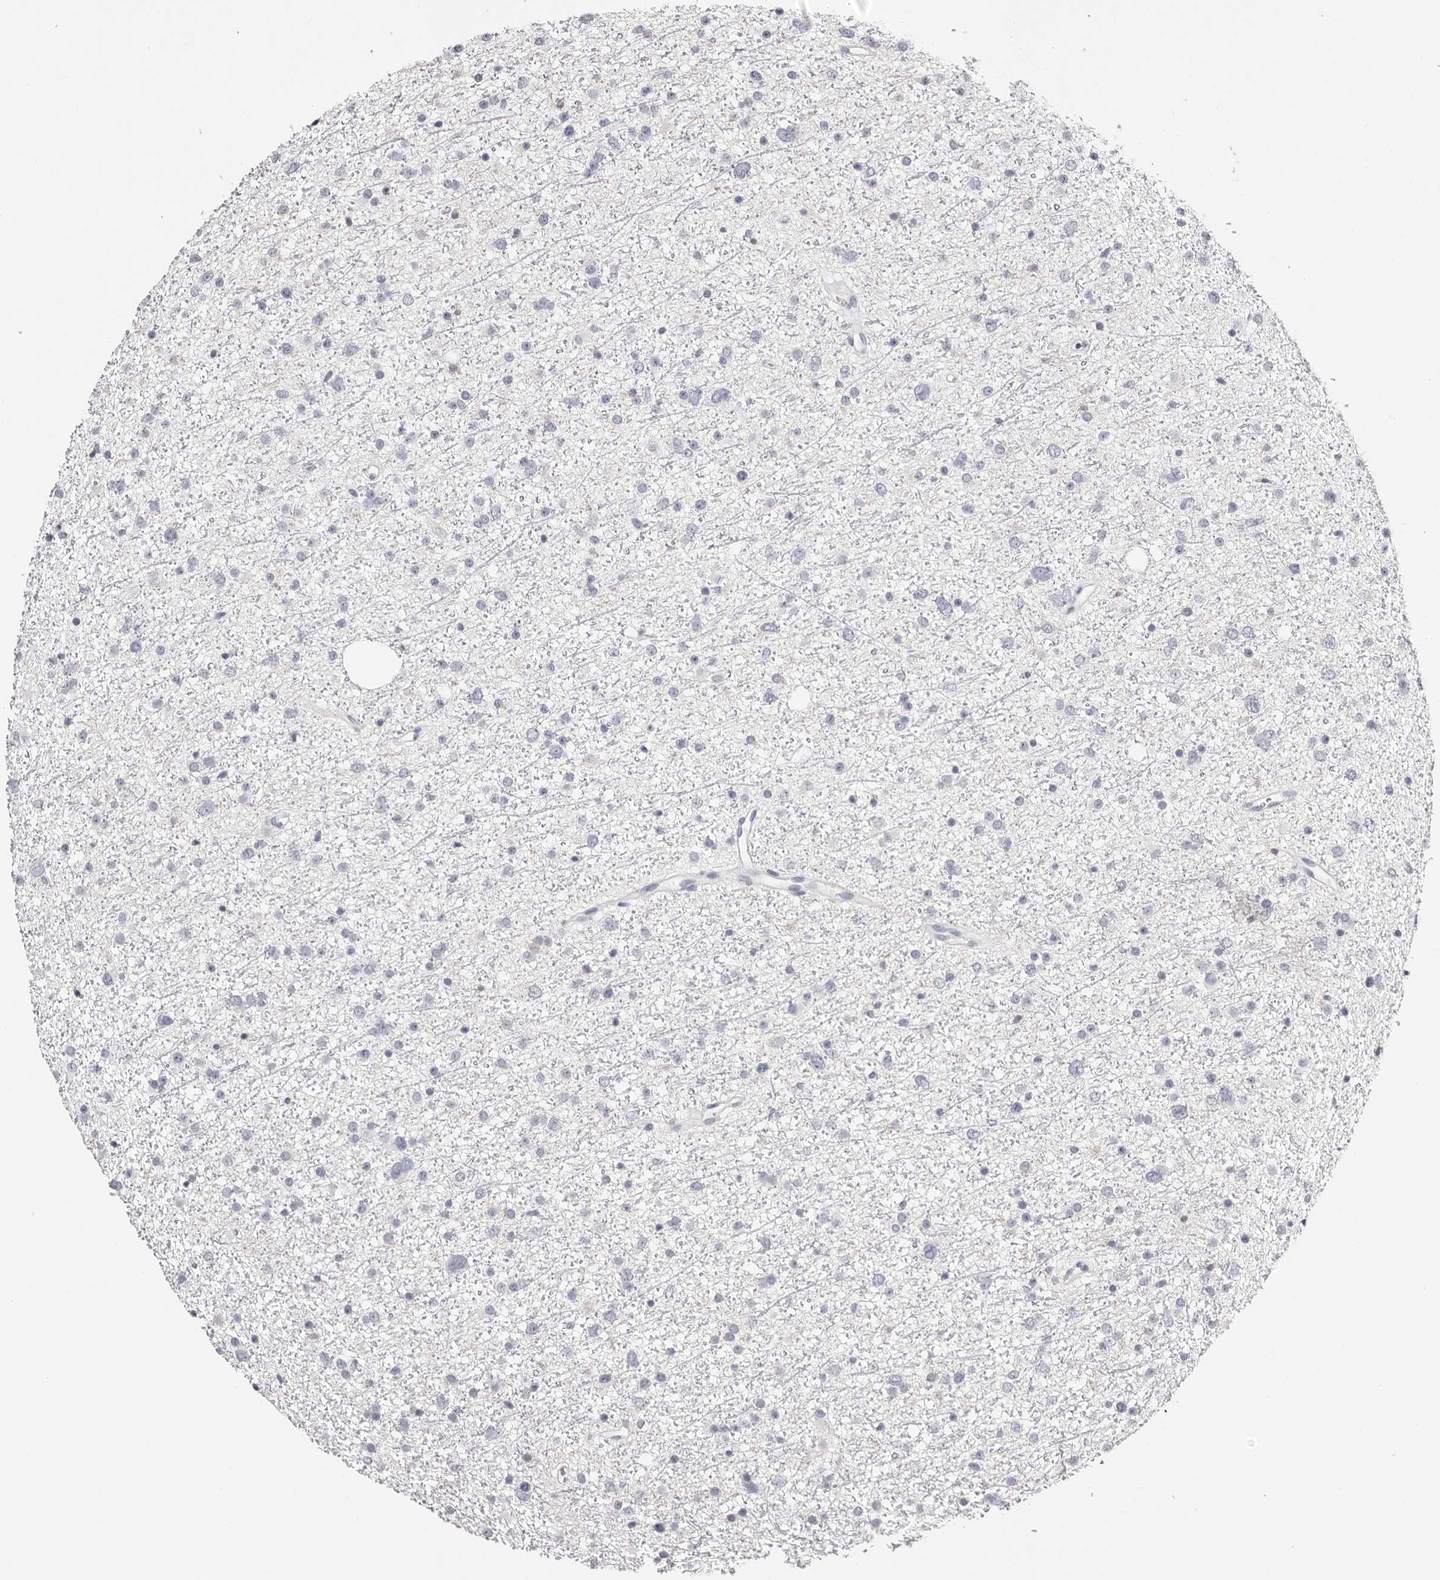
{"staining": {"intensity": "negative", "quantity": "none", "location": "none"}, "tissue": "glioma", "cell_type": "Tumor cells", "image_type": "cancer", "snomed": [{"axis": "morphology", "description": "Glioma, malignant, Low grade"}, {"axis": "topography", "description": "Cerebral cortex"}], "caption": "Tumor cells are negative for protein expression in human glioma.", "gene": "ROM1", "patient": {"sex": "female", "age": 39}}